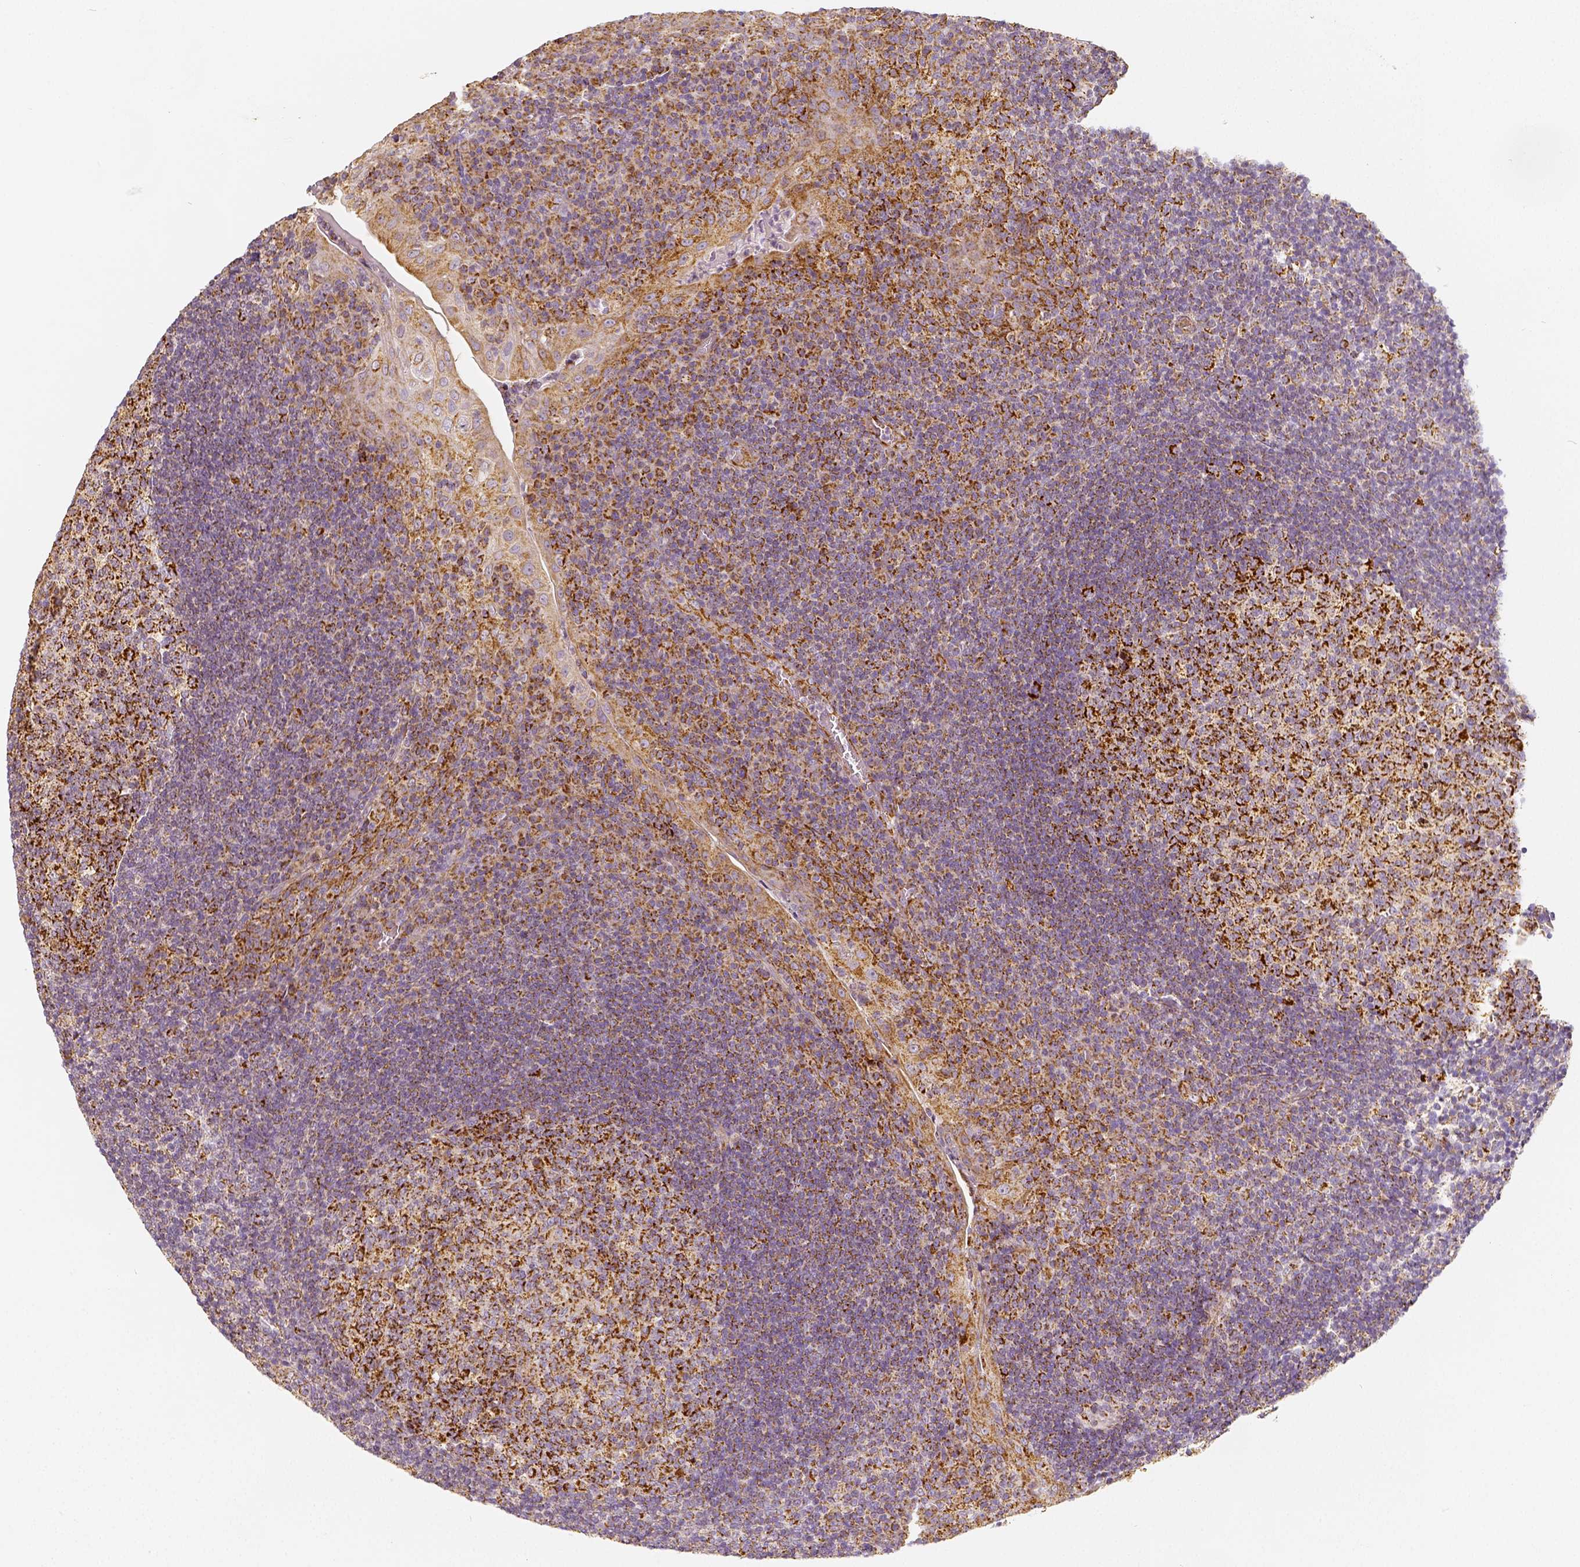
{"staining": {"intensity": "strong", "quantity": ">75%", "location": "cytoplasmic/membranous"}, "tissue": "tonsil", "cell_type": "Germinal center cells", "image_type": "normal", "snomed": [{"axis": "morphology", "description": "Normal tissue, NOS"}, {"axis": "topography", "description": "Tonsil"}], "caption": "Human tonsil stained with a brown dye shows strong cytoplasmic/membranous positive expression in approximately >75% of germinal center cells.", "gene": "PGAM5", "patient": {"sex": "male", "age": 17}}